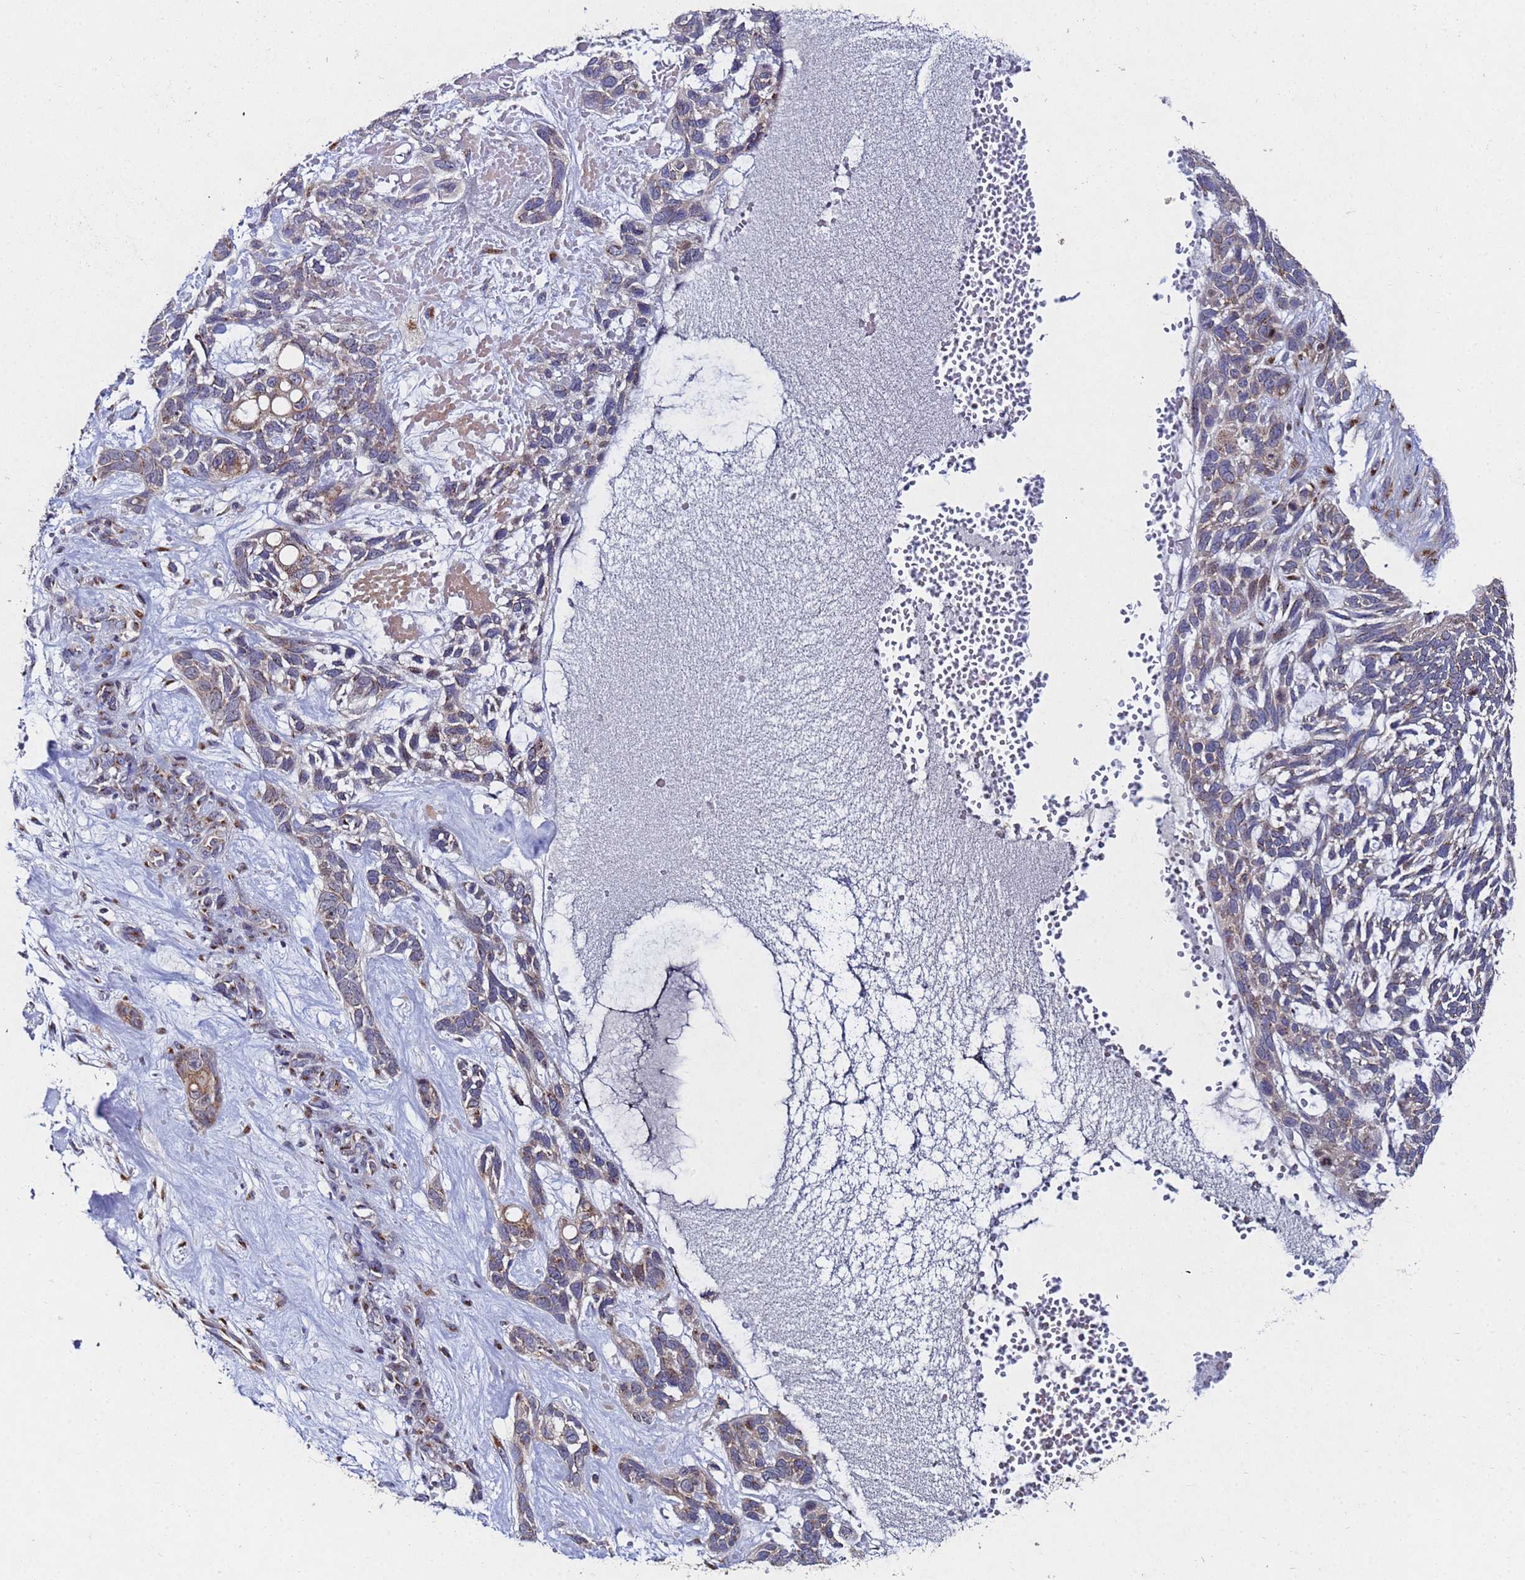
{"staining": {"intensity": "moderate", "quantity": "<25%", "location": "cytoplasmic/membranous"}, "tissue": "skin cancer", "cell_type": "Tumor cells", "image_type": "cancer", "snomed": [{"axis": "morphology", "description": "Basal cell carcinoma"}, {"axis": "topography", "description": "Skin"}], "caption": "Immunohistochemistry staining of skin cancer, which reveals low levels of moderate cytoplasmic/membranous expression in about <25% of tumor cells indicating moderate cytoplasmic/membranous protein positivity. The staining was performed using DAB (brown) for protein detection and nuclei were counterstained in hematoxylin (blue).", "gene": "NSUN6", "patient": {"sex": "male", "age": 88}}